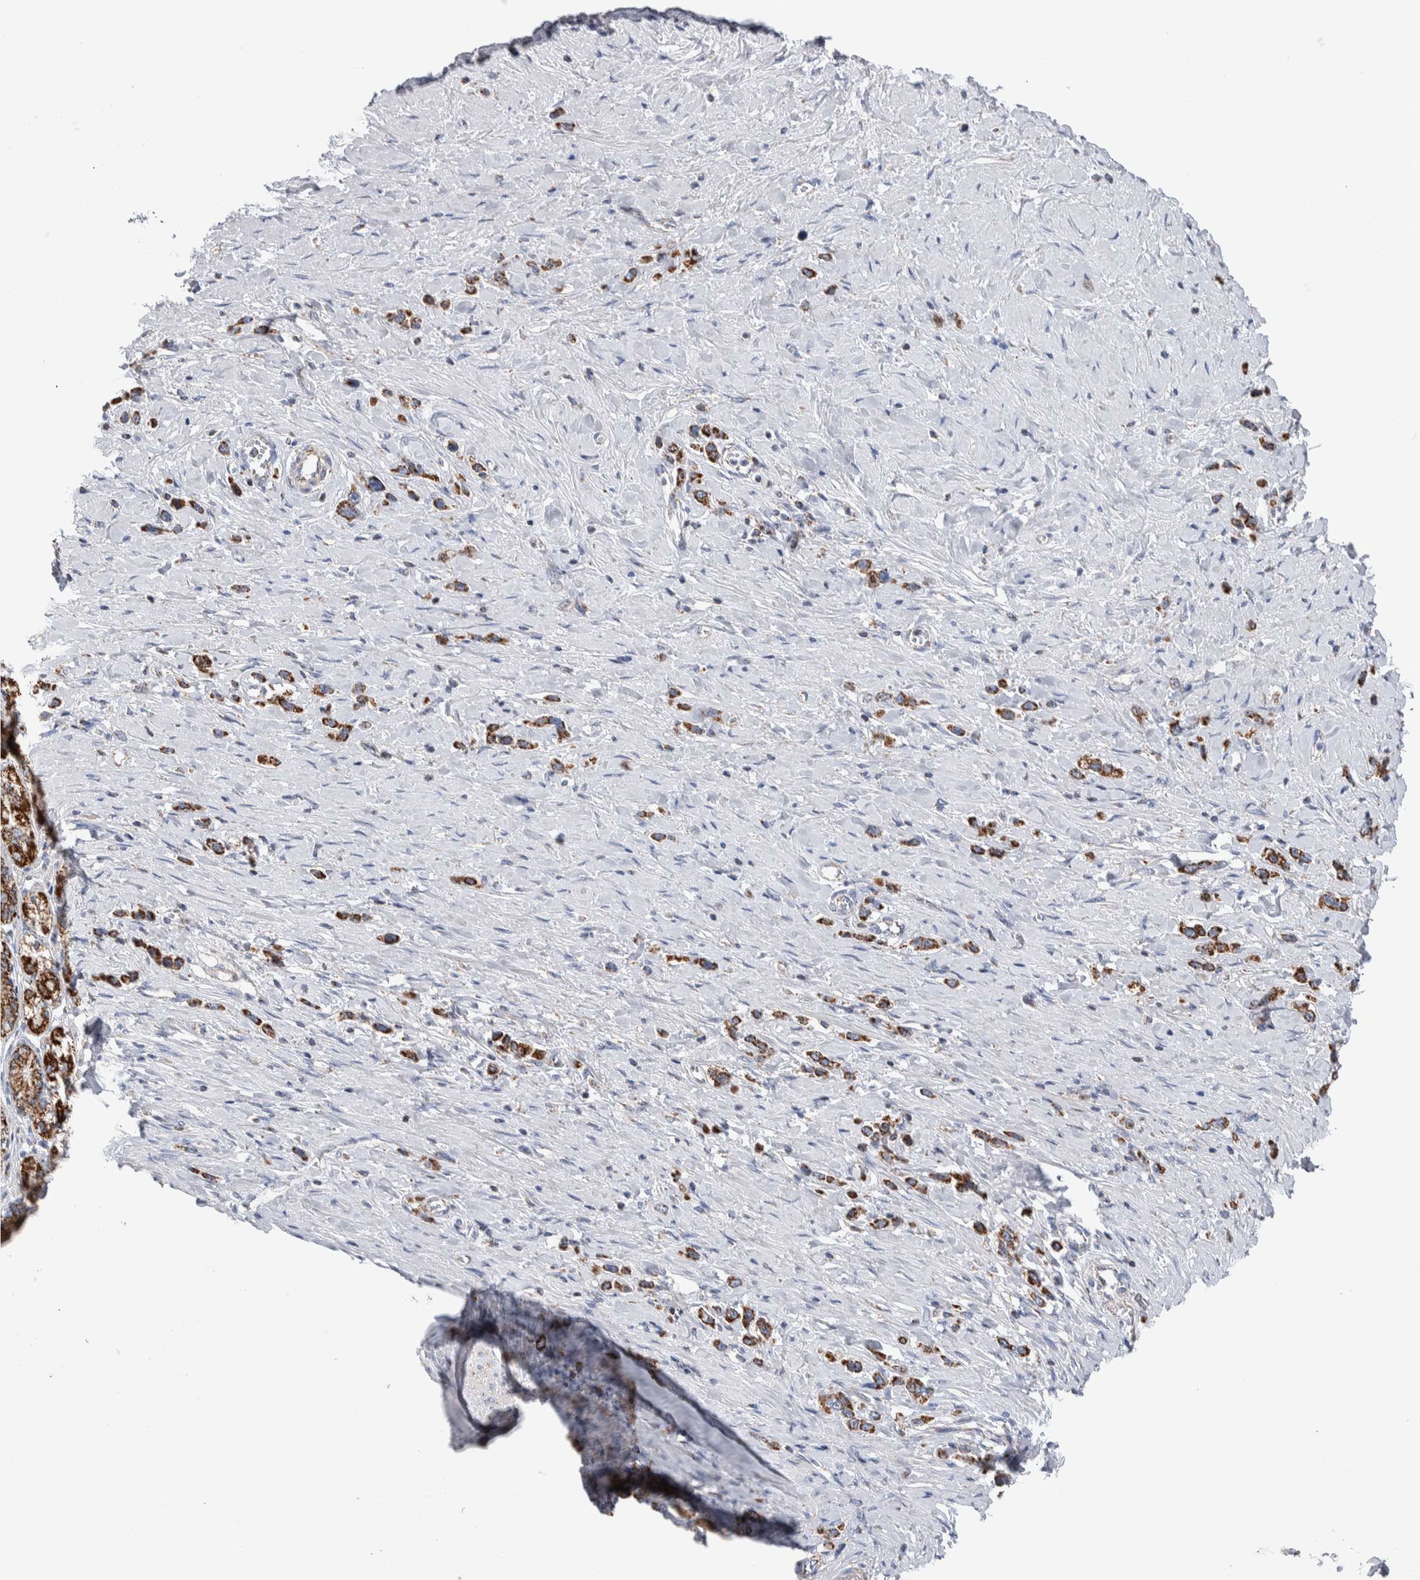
{"staining": {"intensity": "moderate", "quantity": ">75%", "location": "cytoplasmic/membranous"}, "tissue": "stomach cancer", "cell_type": "Tumor cells", "image_type": "cancer", "snomed": [{"axis": "morphology", "description": "Adenocarcinoma, NOS"}, {"axis": "topography", "description": "Stomach"}], "caption": "High-power microscopy captured an IHC image of stomach adenocarcinoma, revealing moderate cytoplasmic/membranous positivity in about >75% of tumor cells.", "gene": "ETFA", "patient": {"sex": "female", "age": 65}}